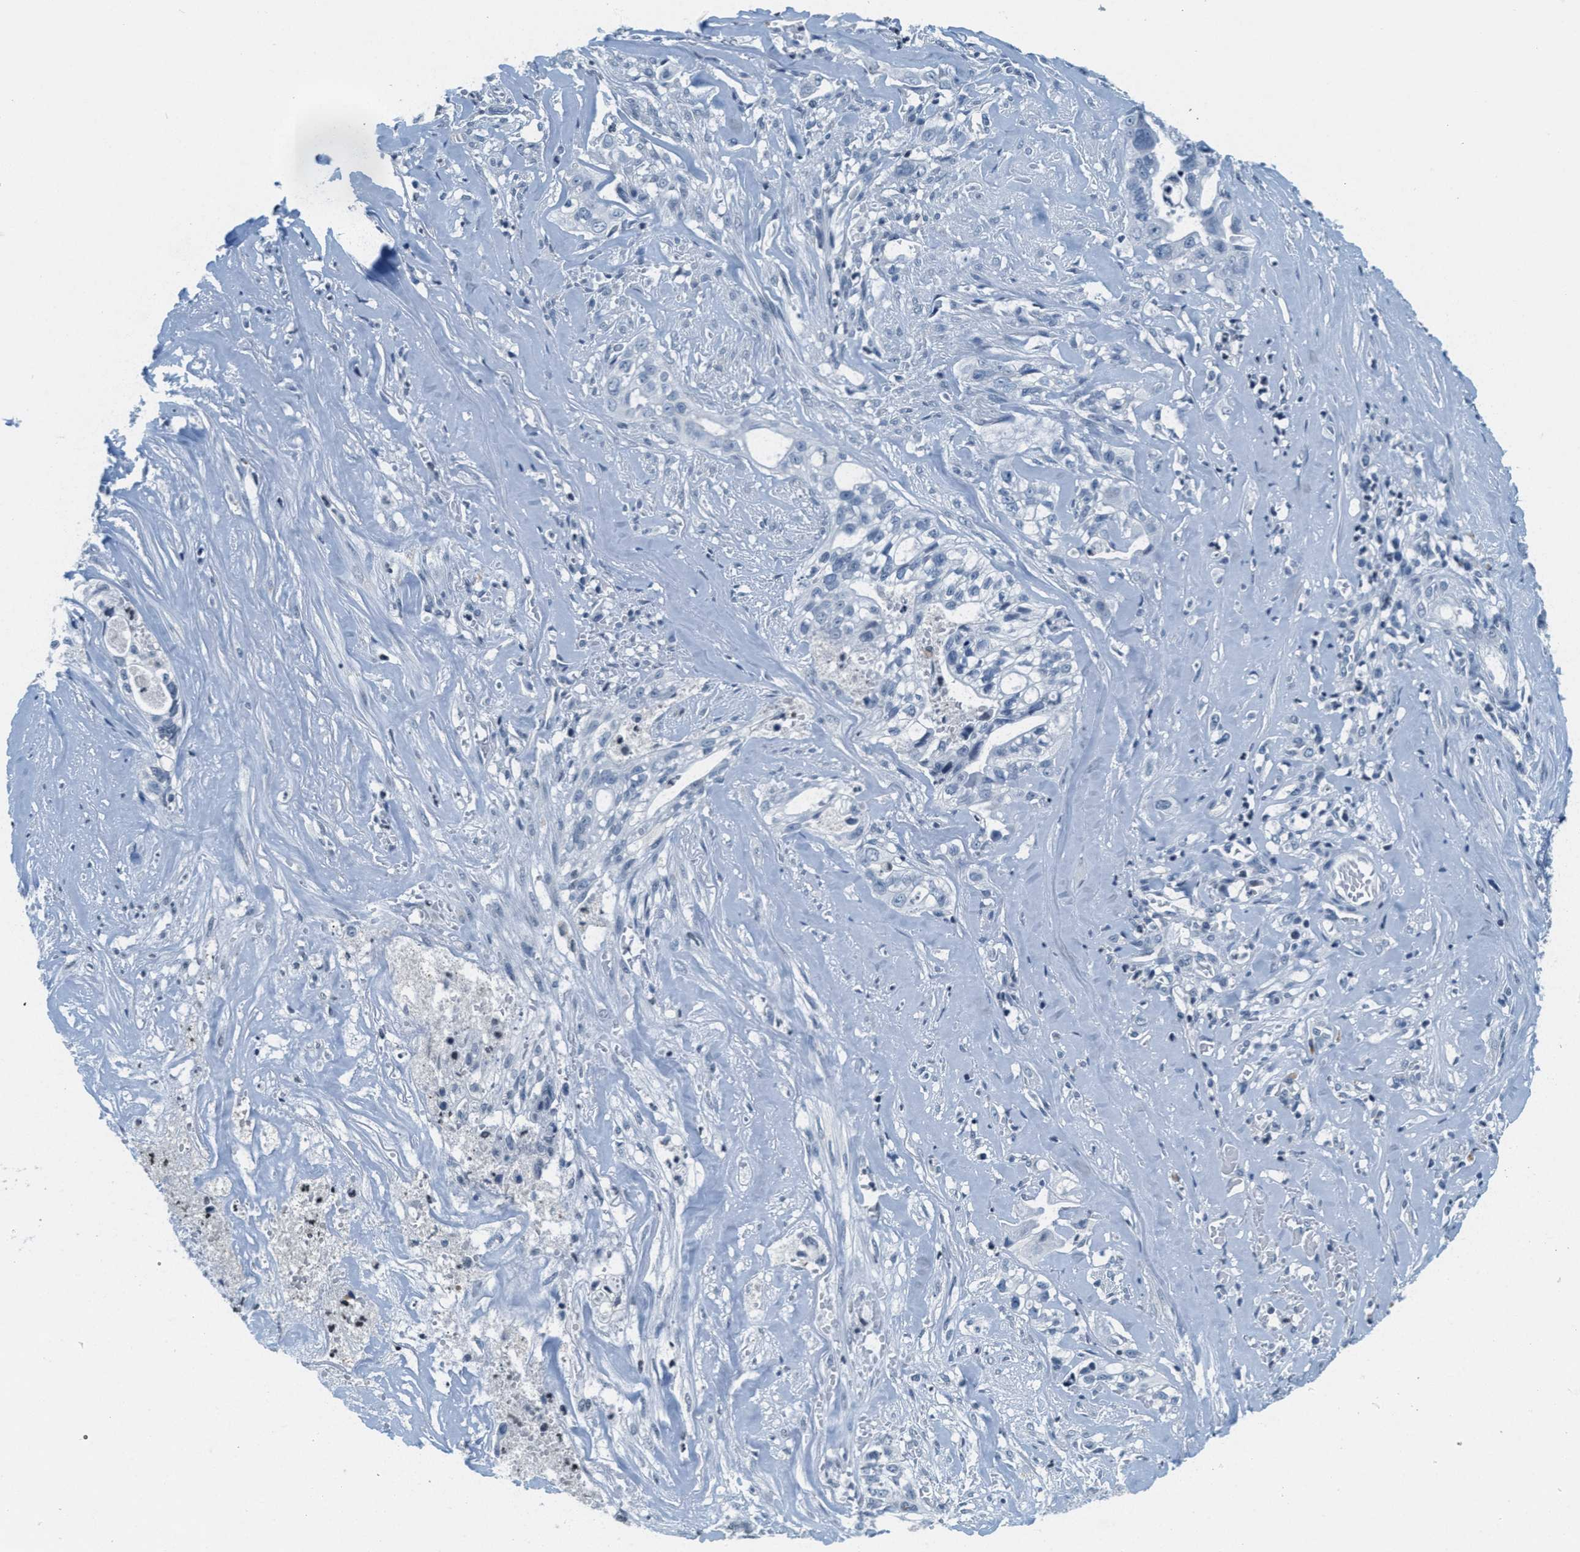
{"staining": {"intensity": "negative", "quantity": "none", "location": "none"}, "tissue": "liver cancer", "cell_type": "Tumor cells", "image_type": "cancer", "snomed": [{"axis": "morphology", "description": "Cholangiocarcinoma"}, {"axis": "topography", "description": "Liver"}], "caption": "Liver cholangiocarcinoma stained for a protein using immunohistochemistry reveals no staining tumor cells.", "gene": "CA4", "patient": {"sex": "female", "age": 70}}